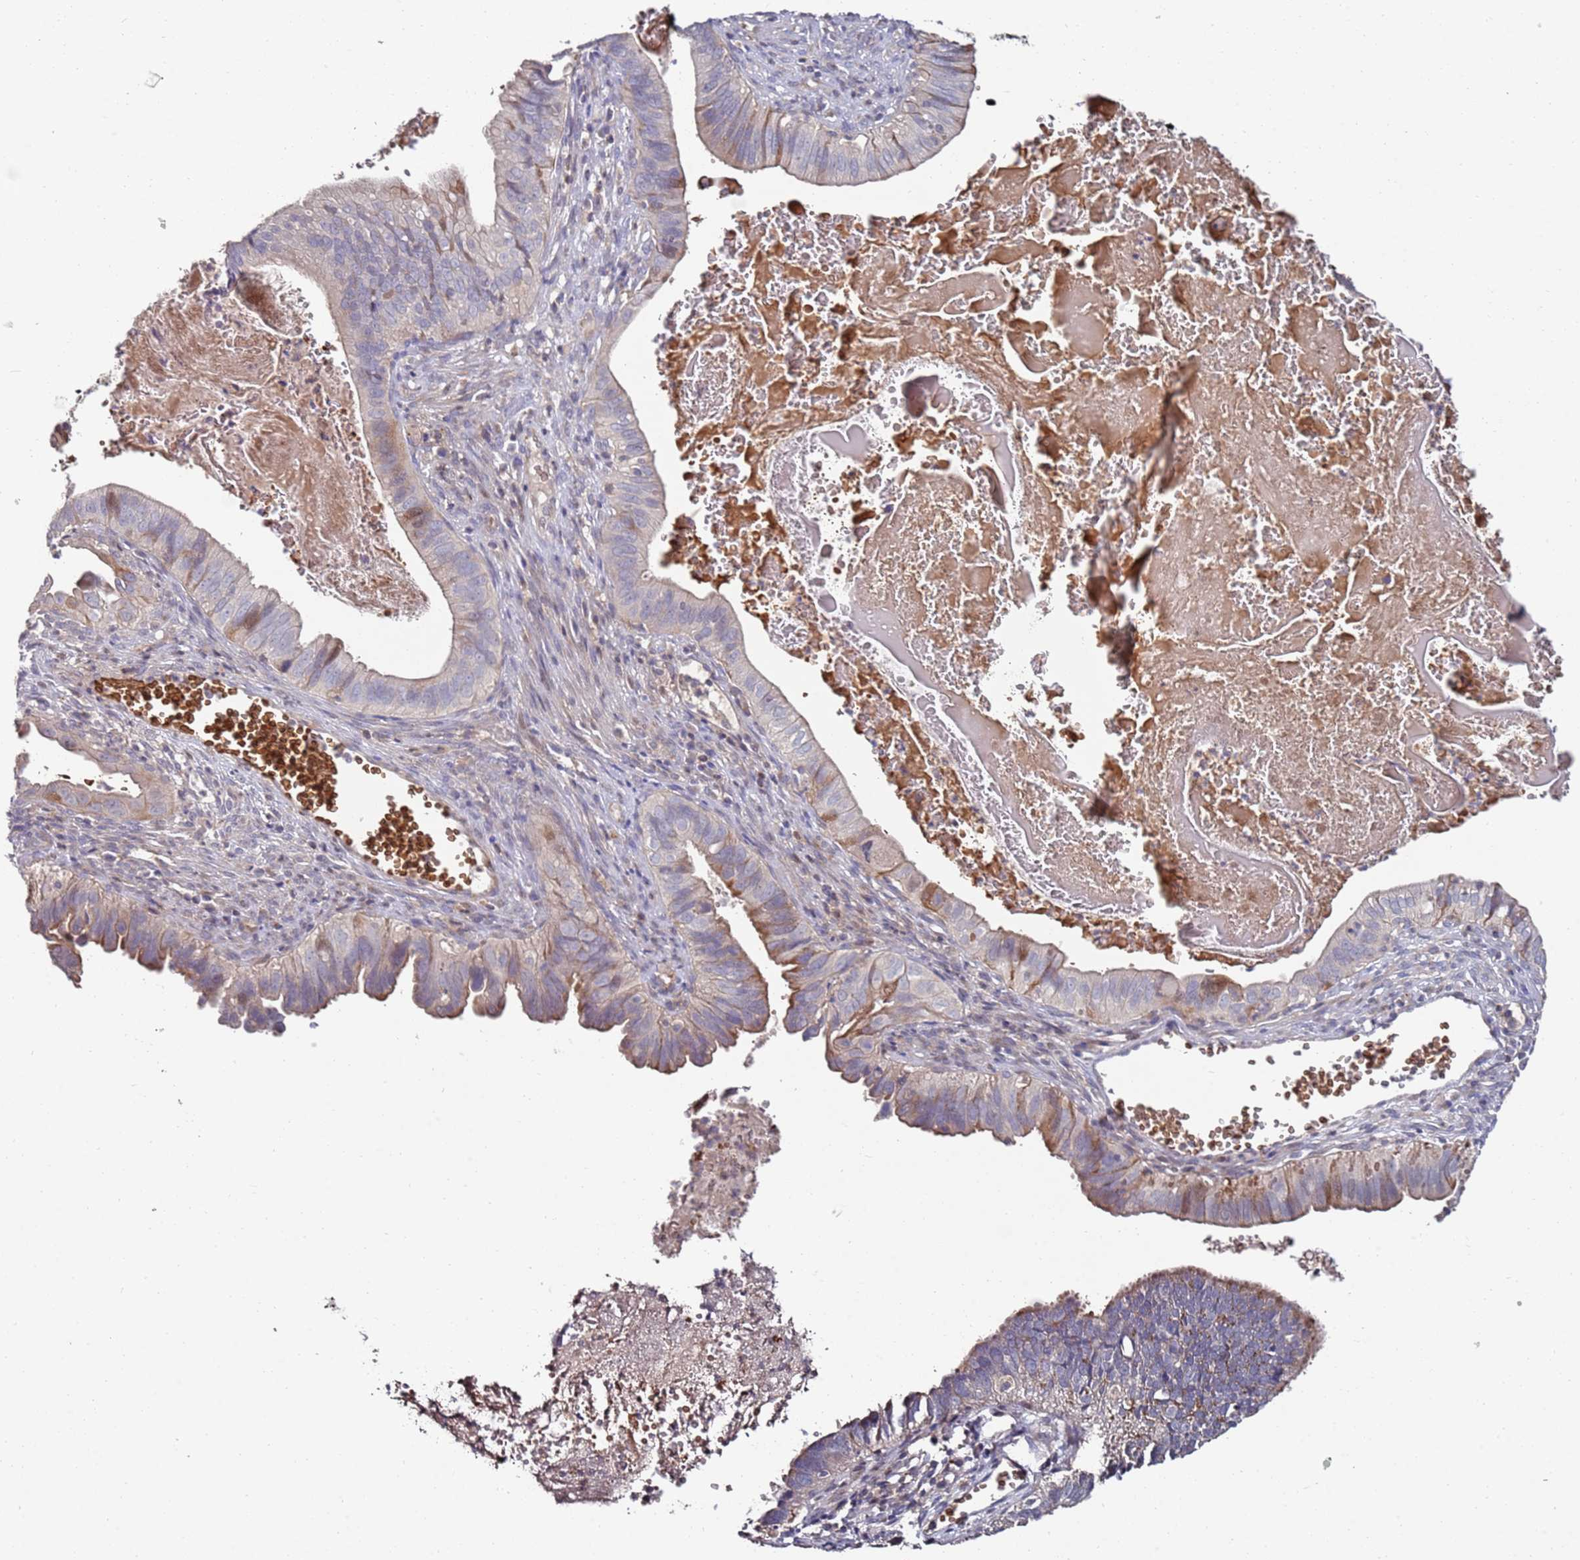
{"staining": {"intensity": "moderate", "quantity": "<25%", "location": "cytoplasmic/membranous"}, "tissue": "cervical cancer", "cell_type": "Tumor cells", "image_type": "cancer", "snomed": [{"axis": "morphology", "description": "Adenocarcinoma, NOS"}, {"axis": "topography", "description": "Cervix"}], "caption": "Immunohistochemical staining of human adenocarcinoma (cervical) shows low levels of moderate cytoplasmic/membranous staining in about <25% of tumor cells. The protein is stained brown, and the nuclei are stained in blue (DAB IHC with brightfield microscopy, high magnification).", "gene": "LACC1", "patient": {"sex": "female", "age": 42}}